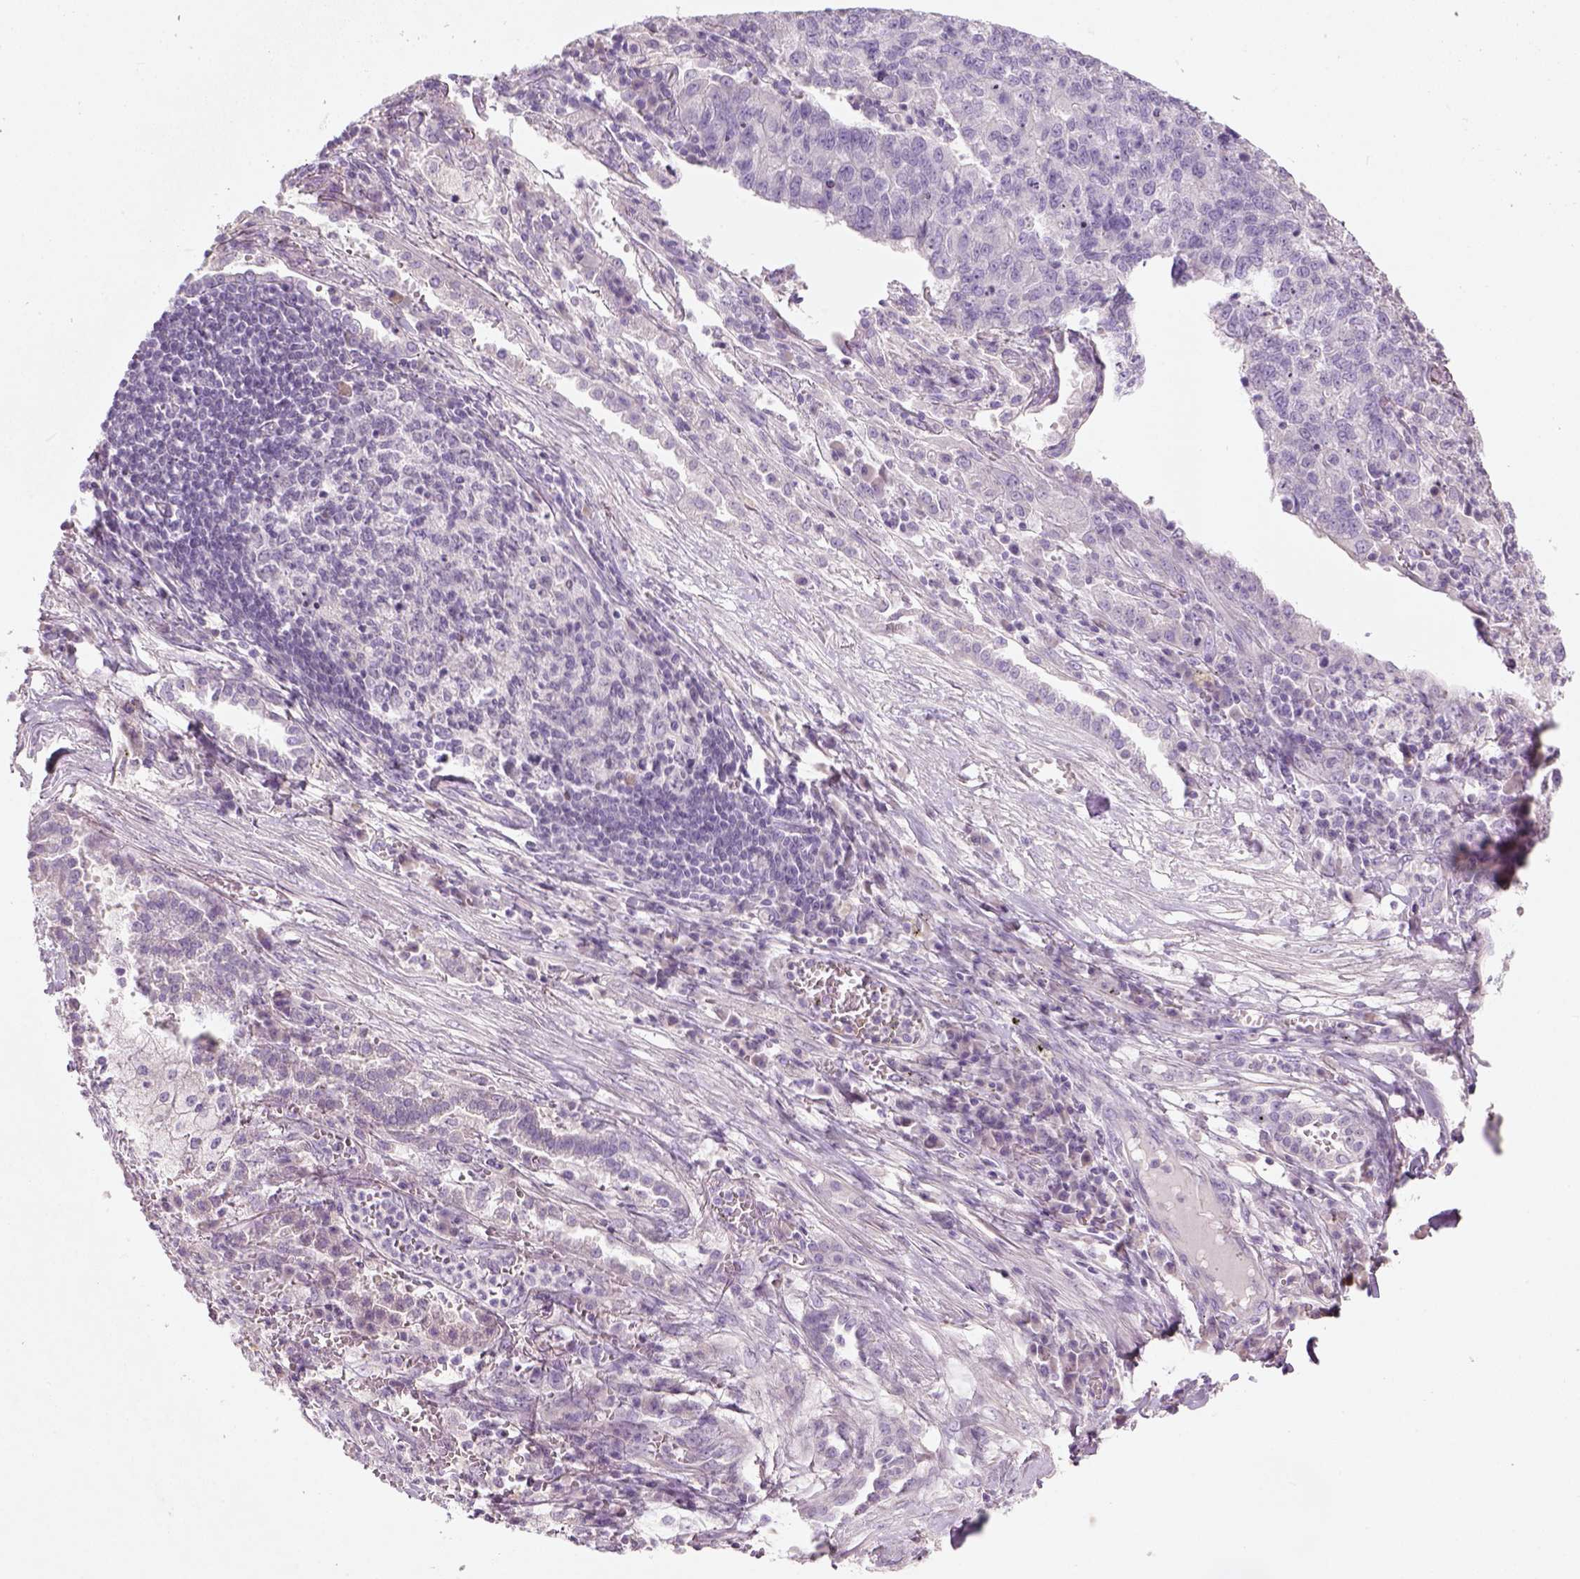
{"staining": {"intensity": "negative", "quantity": "none", "location": "none"}, "tissue": "lung cancer", "cell_type": "Tumor cells", "image_type": "cancer", "snomed": [{"axis": "morphology", "description": "Adenocarcinoma, NOS"}, {"axis": "topography", "description": "Lung"}], "caption": "DAB (3,3'-diaminobenzidine) immunohistochemical staining of human lung cancer (adenocarcinoma) shows no significant positivity in tumor cells. The staining is performed using DAB brown chromogen with nuclei counter-stained in using hematoxylin.", "gene": "NUDT6", "patient": {"sex": "male", "age": 57}}